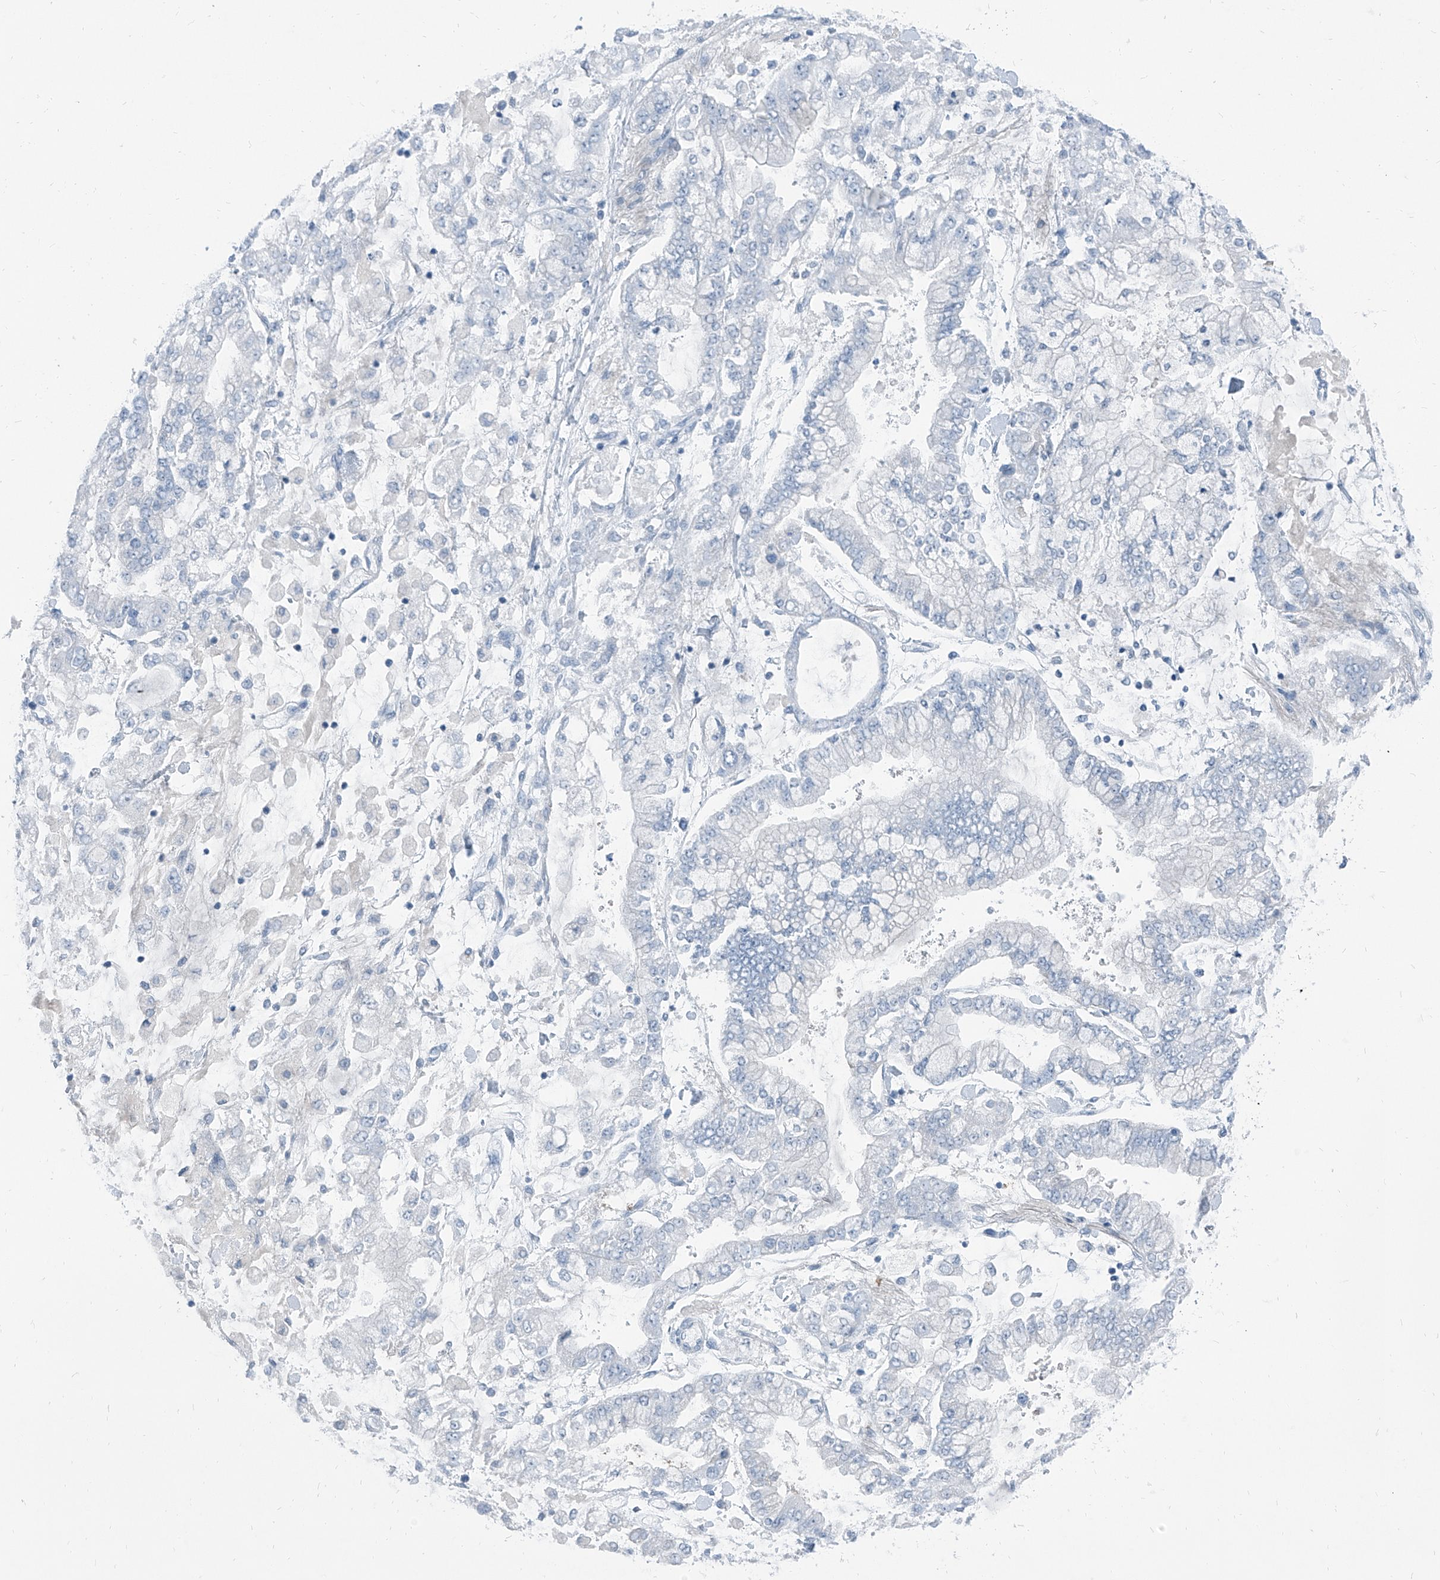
{"staining": {"intensity": "negative", "quantity": "none", "location": "none"}, "tissue": "stomach cancer", "cell_type": "Tumor cells", "image_type": "cancer", "snomed": [{"axis": "morphology", "description": "Normal tissue, NOS"}, {"axis": "morphology", "description": "Adenocarcinoma, NOS"}, {"axis": "topography", "description": "Stomach, upper"}, {"axis": "topography", "description": "Stomach"}], "caption": "The micrograph demonstrates no staining of tumor cells in stomach cancer. (Brightfield microscopy of DAB (3,3'-diaminobenzidine) IHC at high magnification).", "gene": "RGN", "patient": {"sex": "male", "age": 76}}